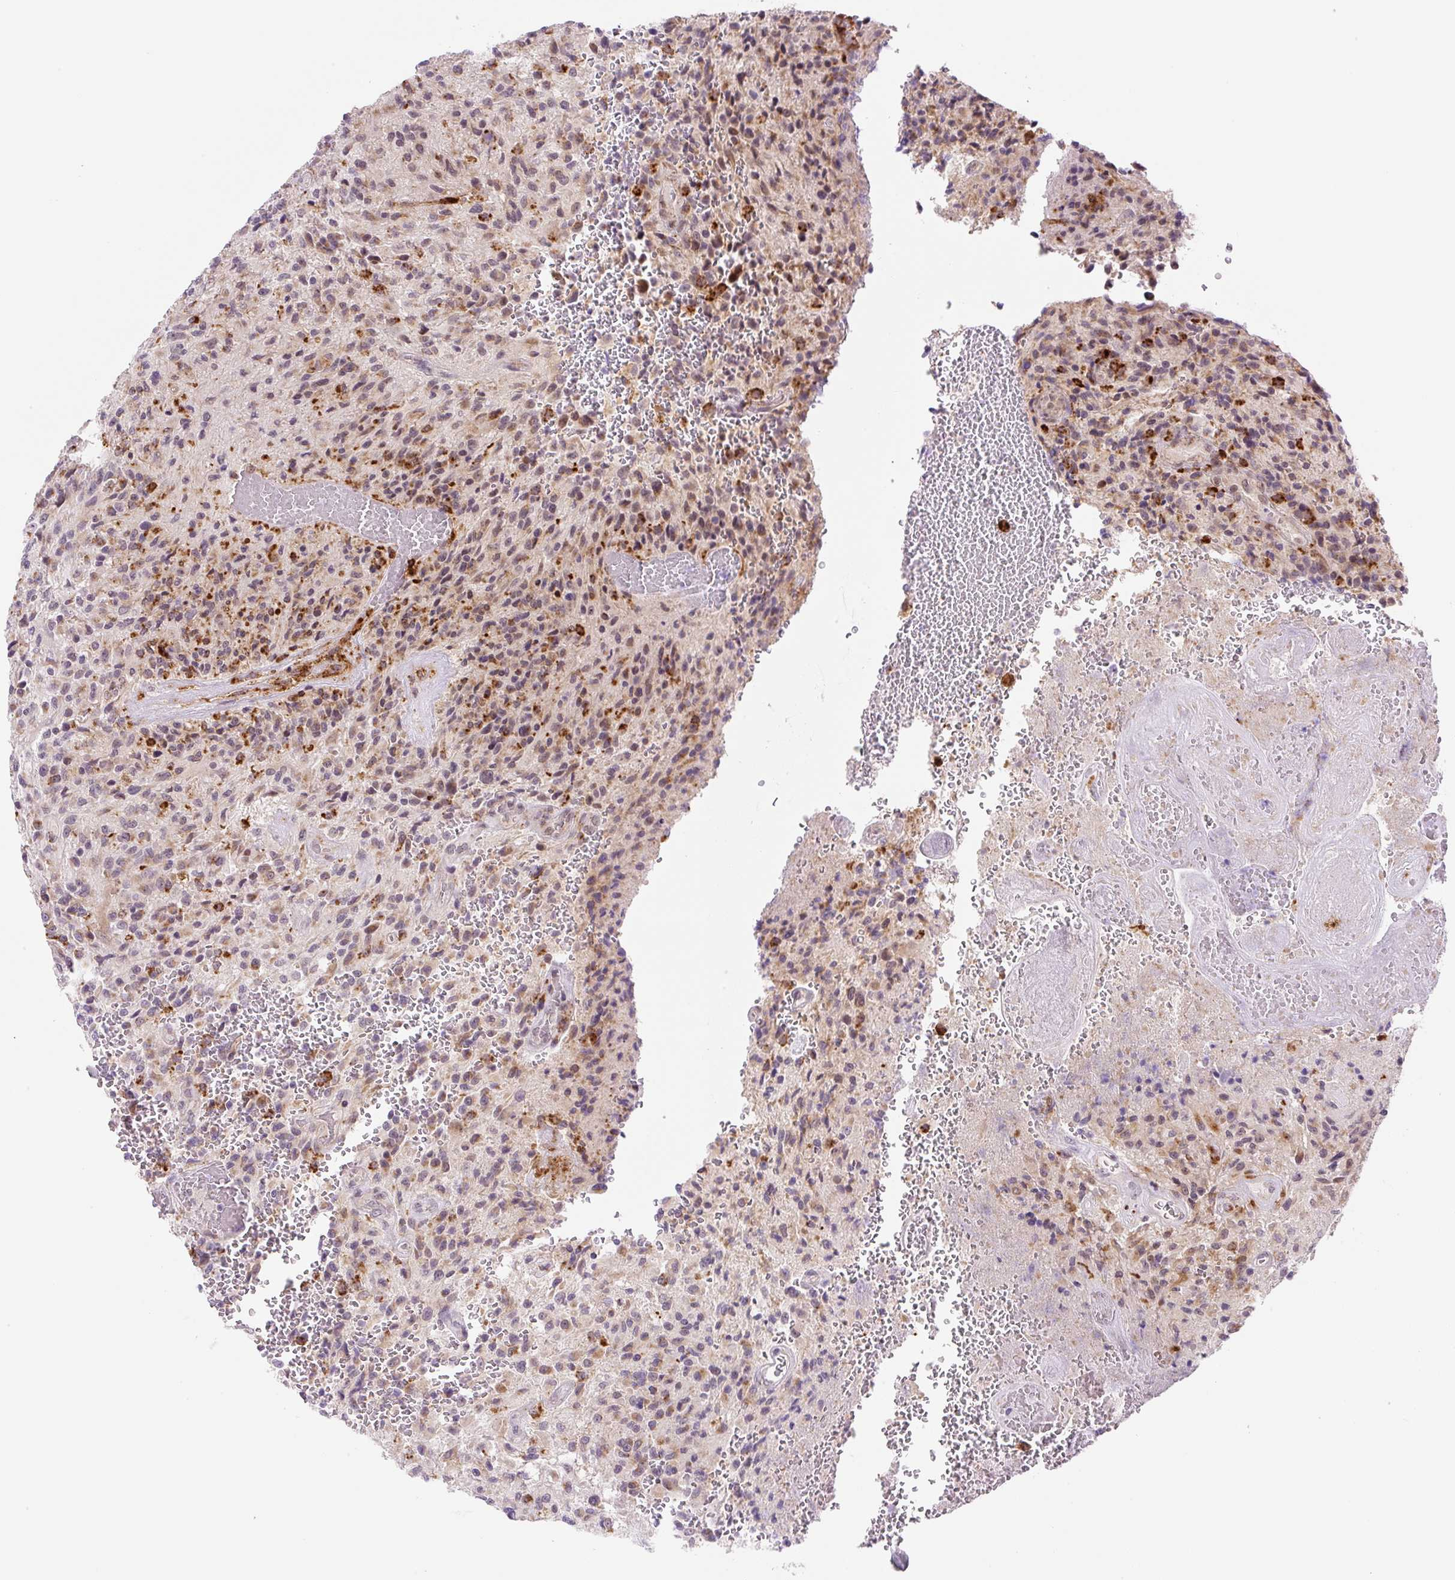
{"staining": {"intensity": "moderate", "quantity": "25%-75%", "location": "cytoplasmic/membranous,nuclear"}, "tissue": "glioma", "cell_type": "Tumor cells", "image_type": "cancer", "snomed": [{"axis": "morphology", "description": "Normal tissue, NOS"}, {"axis": "morphology", "description": "Glioma, malignant, High grade"}, {"axis": "topography", "description": "Cerebral cortex"}], "caption": "Protein staining of high-grade glioma (malignant) tissue displays moderate cytoplasmic/membranous and nuclear staining in about 25%-75% of tumor cells.", "gene": "CEBPZOS", "patient": {"sex": "male", "age": 56}}